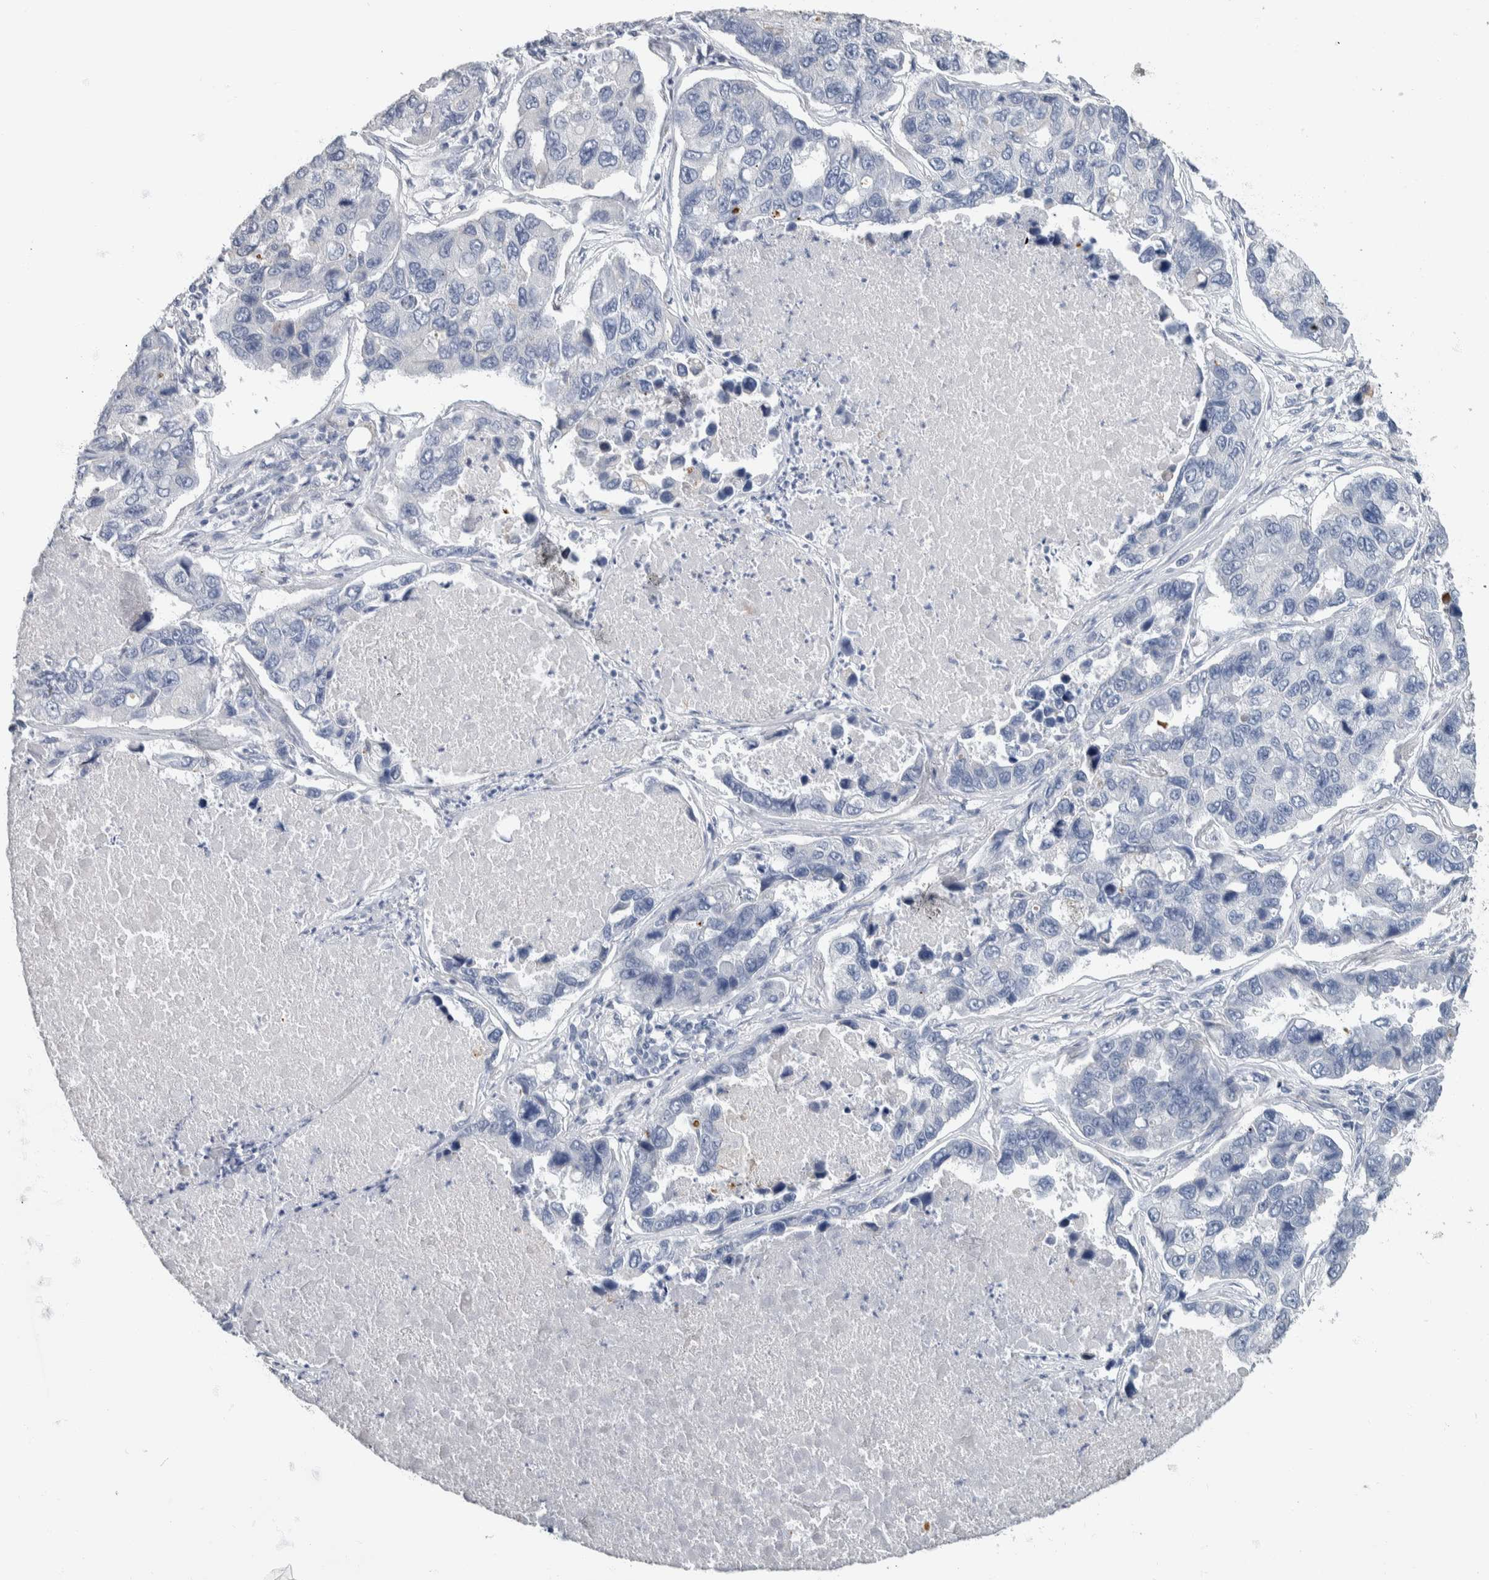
{"staining": {"intensity": "negative", "quantity": "none", "location": "none"}, "tissue": "lung cancer", "cell_type": "Tumor cells", "image_type": "cancer", "snomed": [{"axis": "morphology", "description": "Adenocarcinoma, NOS"}, {"axis": "topography", "description": "Lung"}], "caption": "Immunohistochemistry (IHC) image of human lung cancer stained for a protein (brown), which displays no expression in tumor cells.", "gene": "NEFM", "patient": {"sex": "male", "age": 64}}